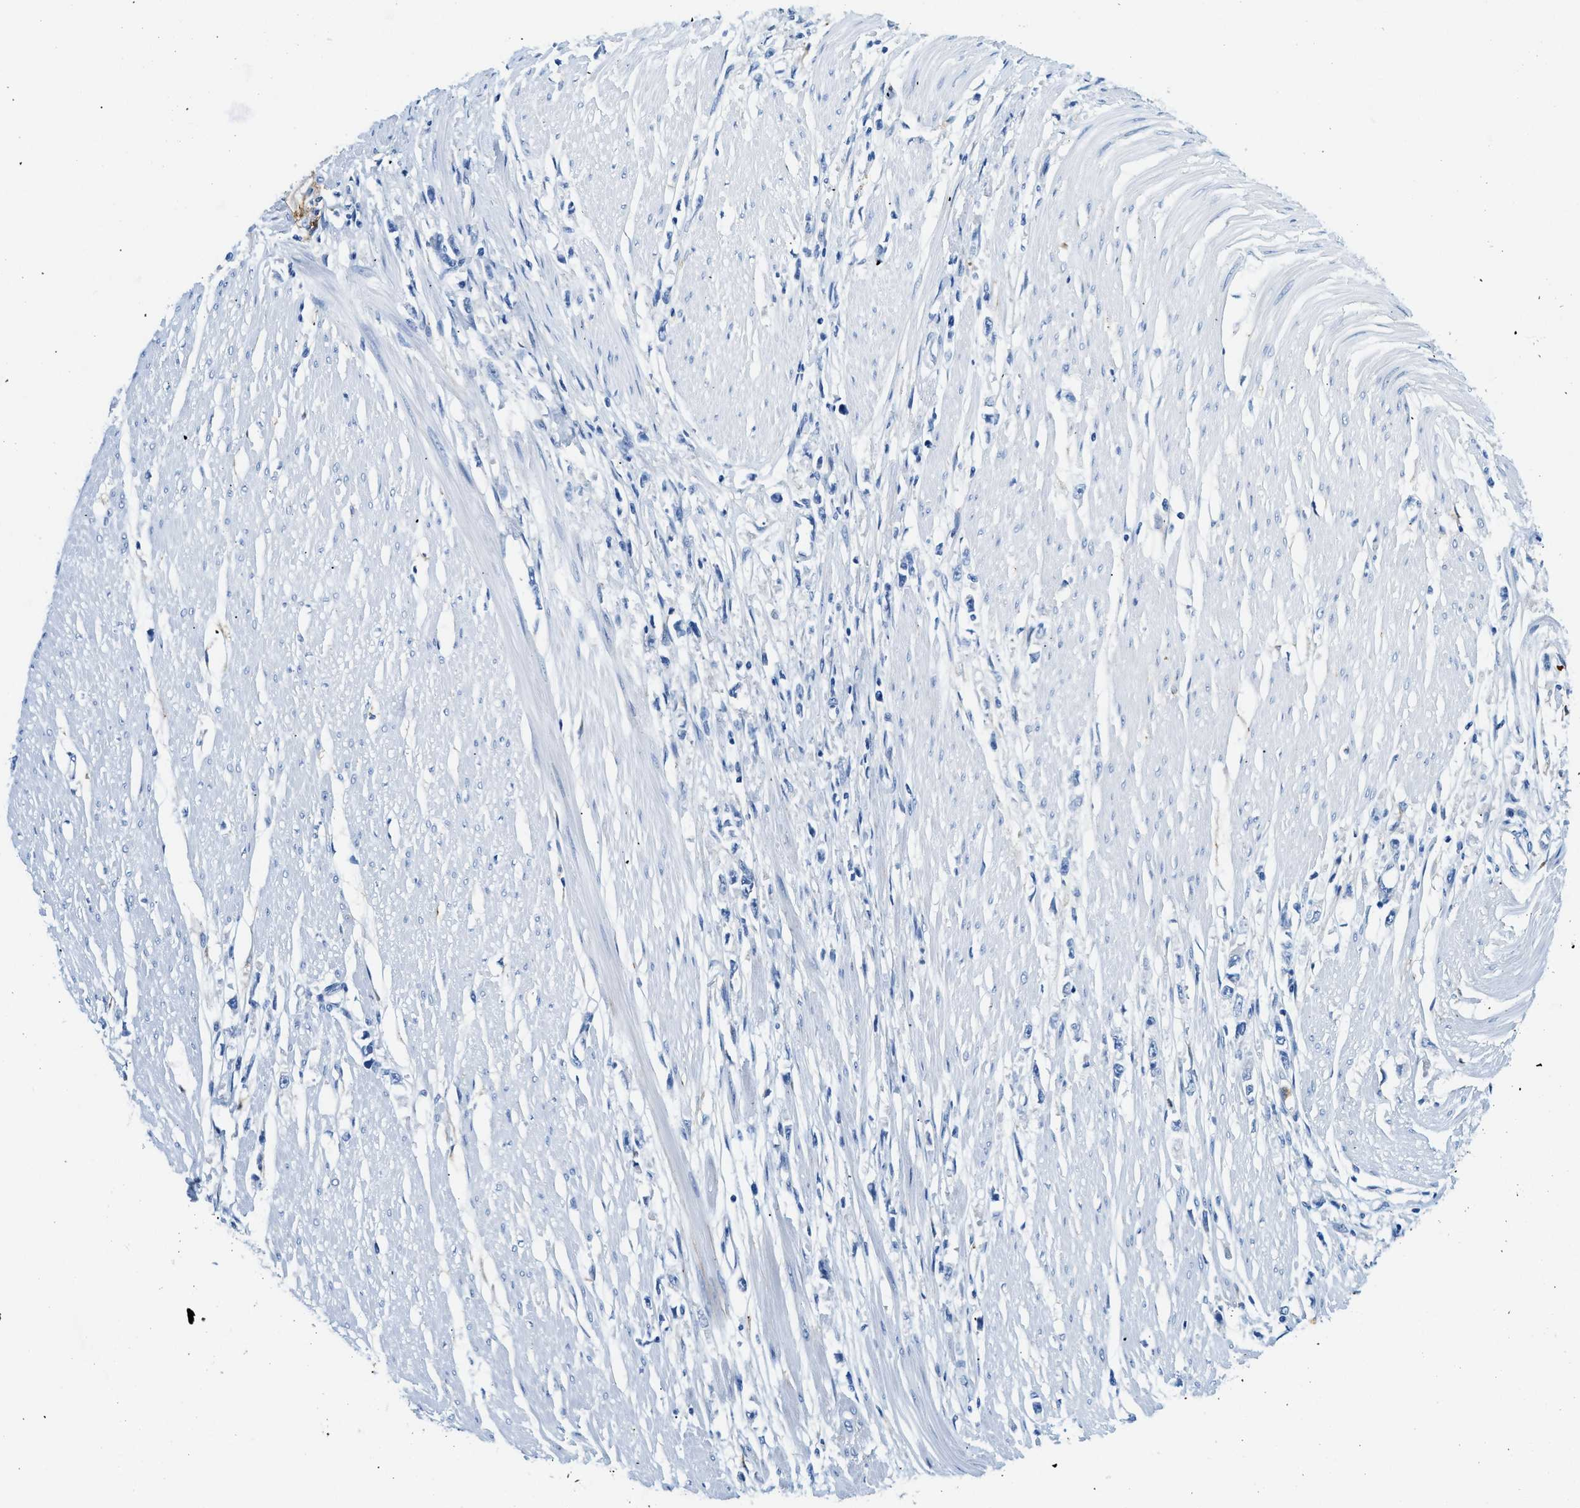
{"staining": {"intensity": "negative", "quantity": "none", "location": "none"}, "tissue": "stomach cancer", "cell_type": "Tumor cells", "image_type": "cancer", "snomed": [{"axis": "morphology", "description": "Adenocarcinoma, NOS"}, {"axis": "topography", "description": "Stomach"}], "caption": "An immunohistochemistry histopathology image of stomach adenocarcinoma is shown. There is no staining in tumor cells of stomach adenocarcinoma.", "gene": "ZDHHC13", "patient": {"sex": "female", "age": 59}}